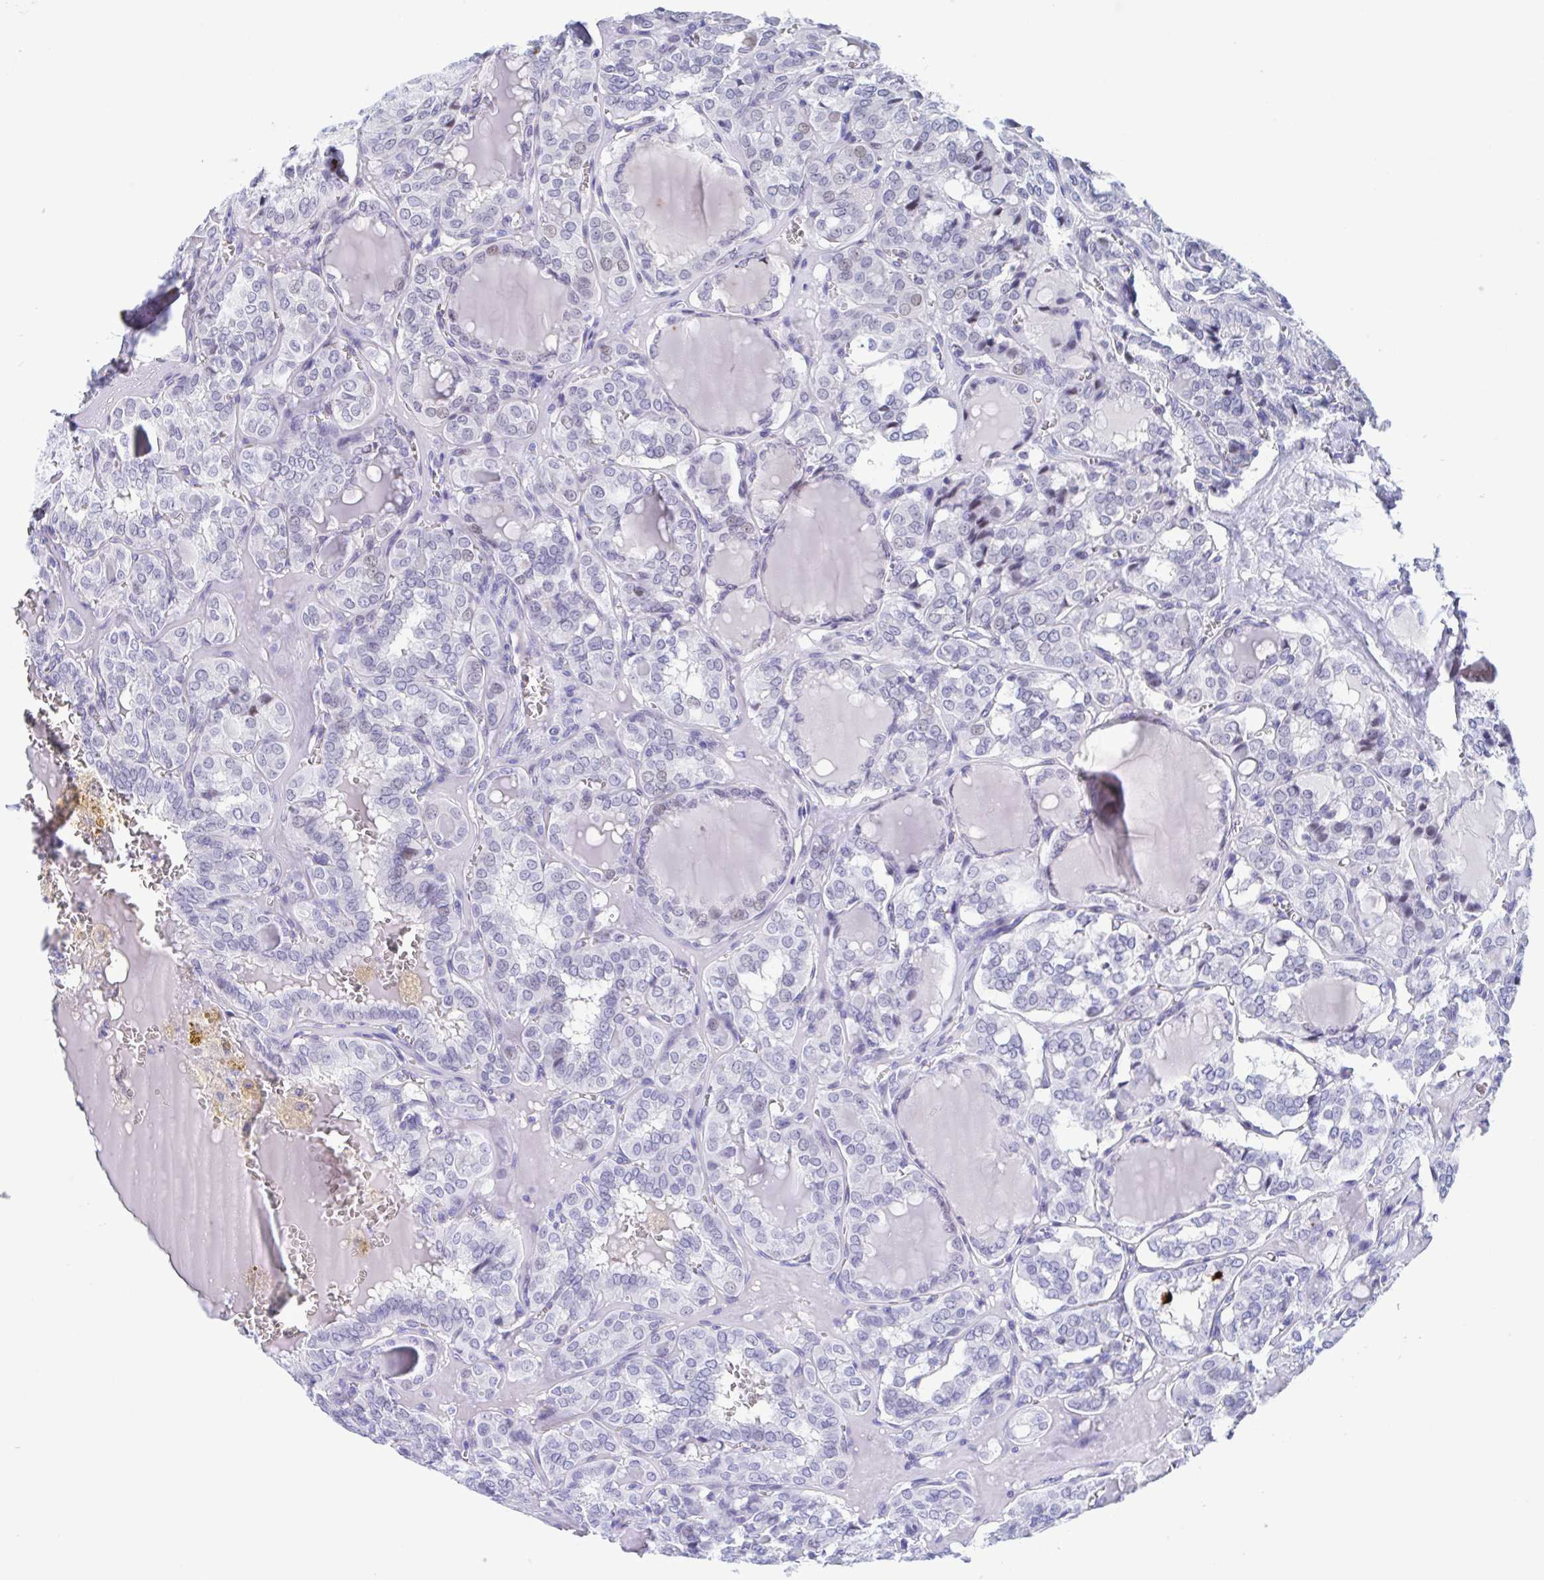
{"staining": {"intensity": "negative", "quantity": "none", "location": "none"}, "tissue": "thyroid cancer", "cell_type": "Tumor cells", "image_type": "cancer", "snomed": [{"axis": "morphology", "description": "Papillary adenocarcinoma, NOS"}, {"axis": "topography", "description": "Thyroid gland"}], "caption": "Immunohistochemical staining of thyroid cancer (papillary adenocarcinoma) exhibits no significant staining in tumor cells.", "gene": "PERM1", "patient": {"sex": "female", "age": 41}}